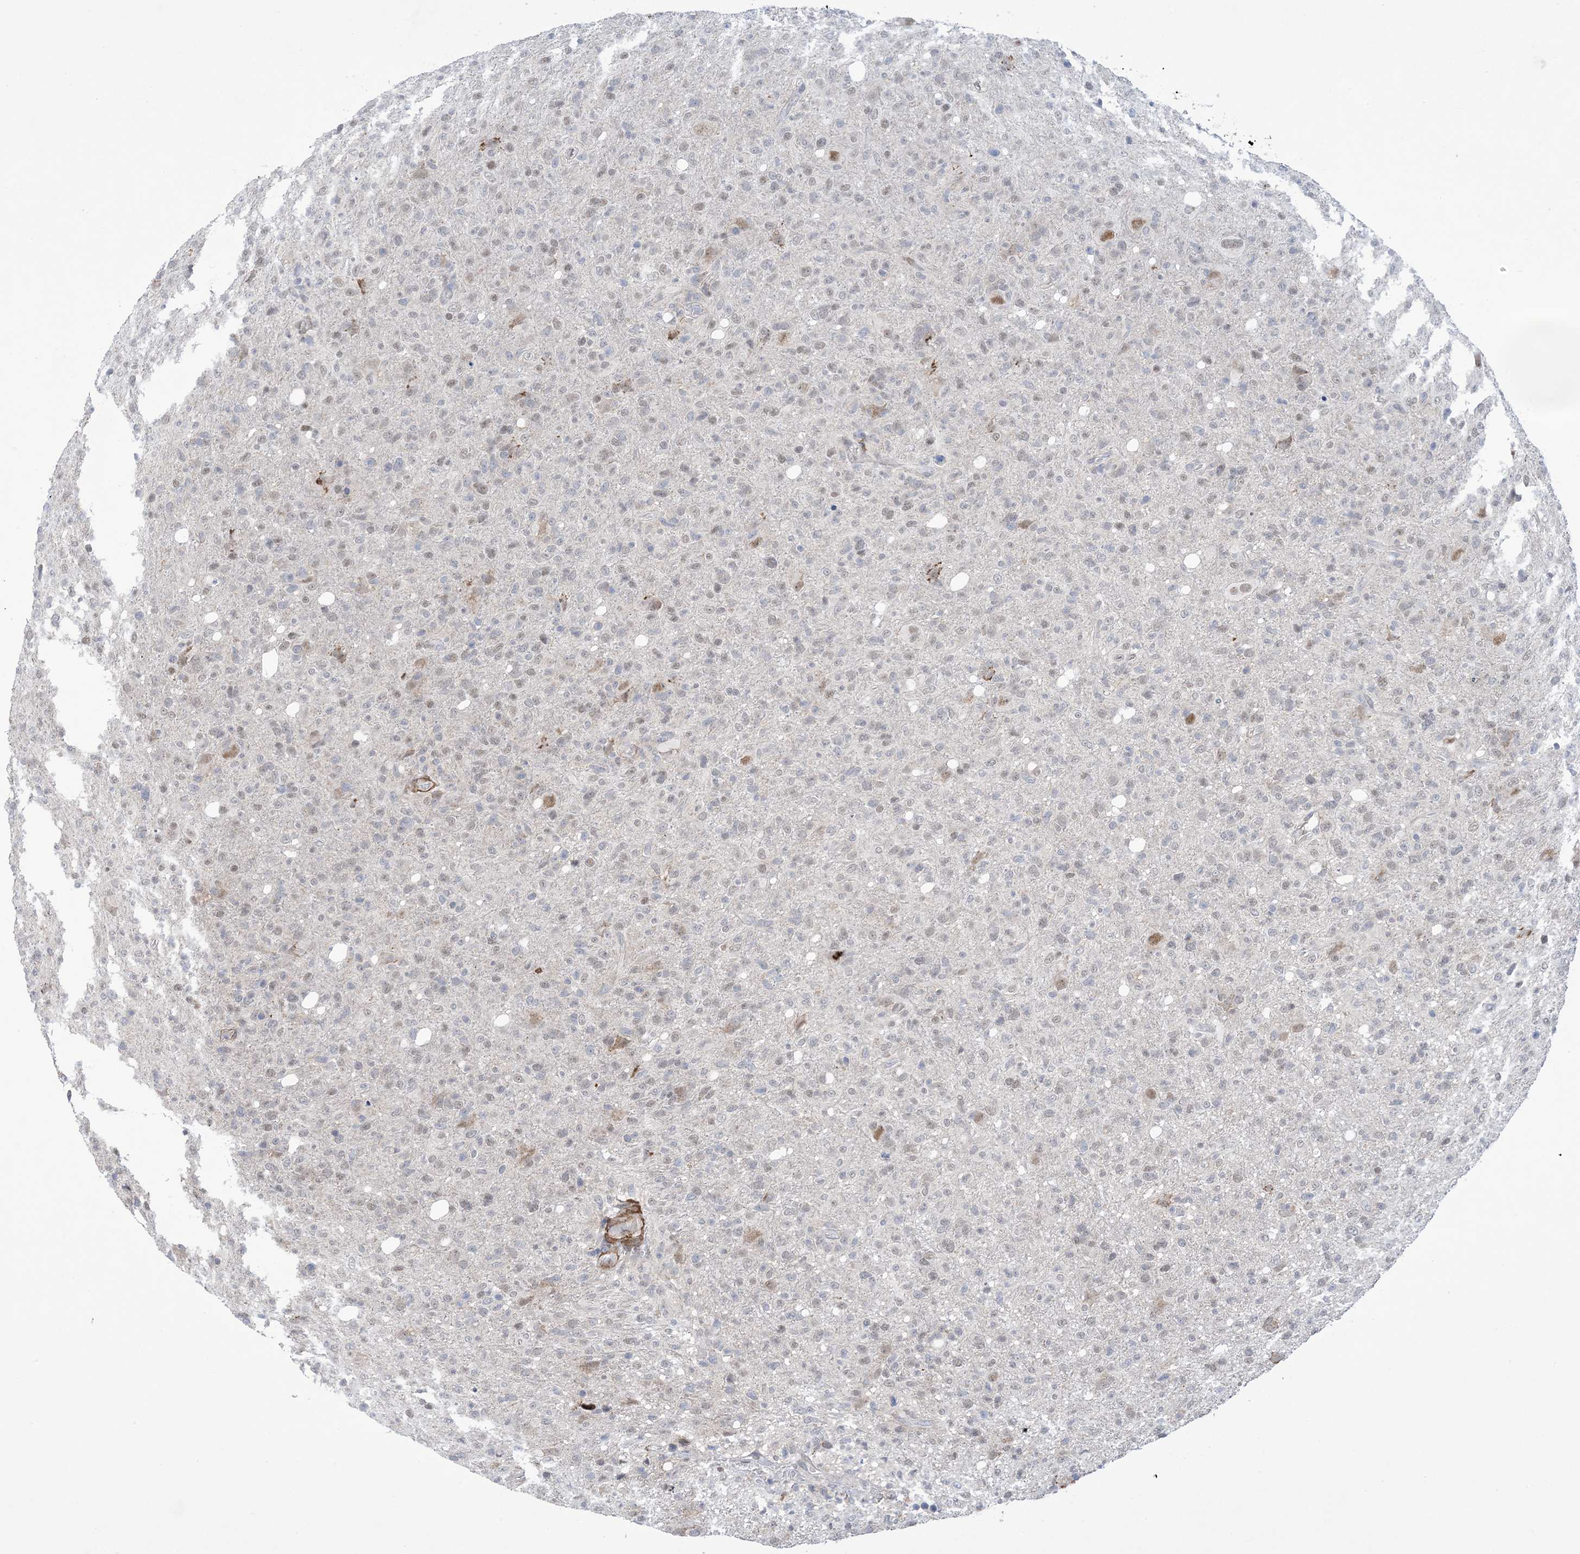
{"staining": {"intensity": "weak", "quantity": "<25%", "location": "nuclear"}, "tissue": "glioma", "cell_type": "Tumor cells", "image_type": "cancer", "snomed": [{"axis": "morphology", "description": "Glioma, malignant, High grade"}, {"axis": "topography", "description": "Brain"}], "caption": "Tumor cells are negative for protein expression in human malignant glioma (high-grade). (Brightfield microscopy of DAB IHC at high magnification).", "gene": "ZNF8", "patient": {"sex": "female", "age": 57}}